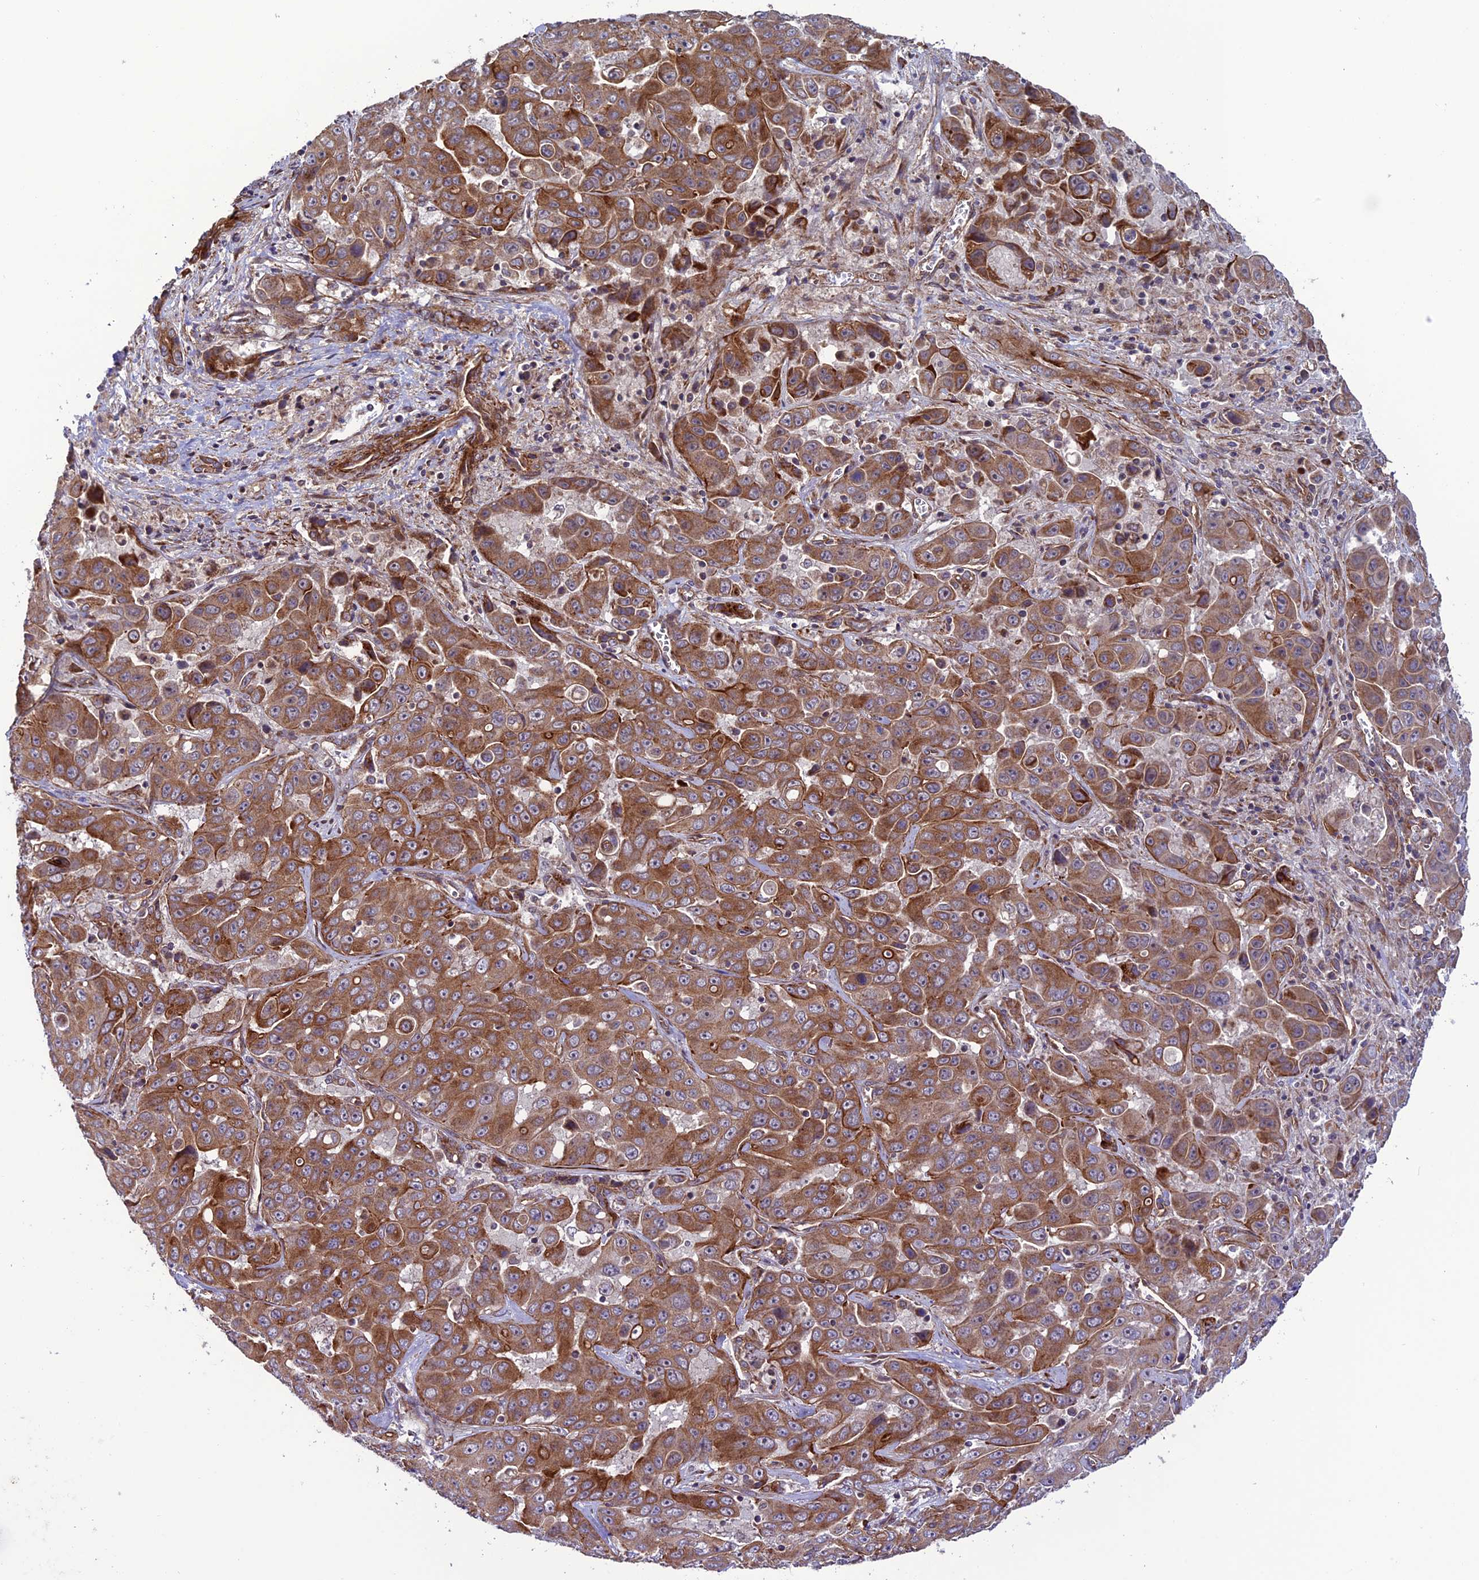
{"staining": {"intensity": "moderate", "quantity": ">75%", "location": "cytoplasmic/membranous"}, "tissue": "liver cancer", "cell_type": "Tumor cells", "image_type": "cancer", "snomed": [{"axis": "morphology", "description": "Cholangiocarcinoma"}, {"axis": "topography", "description": "Liver"}], "caption": "A micrograph showing moderate cytoplasmic/membranous positivity in approximately >75% of tumor cells in cholangiocarcinoma (liver), as visualized by brown immunohistochemical staining.", "gene": "TNIP3", "patient": {"sex": "female", "age": 52}}